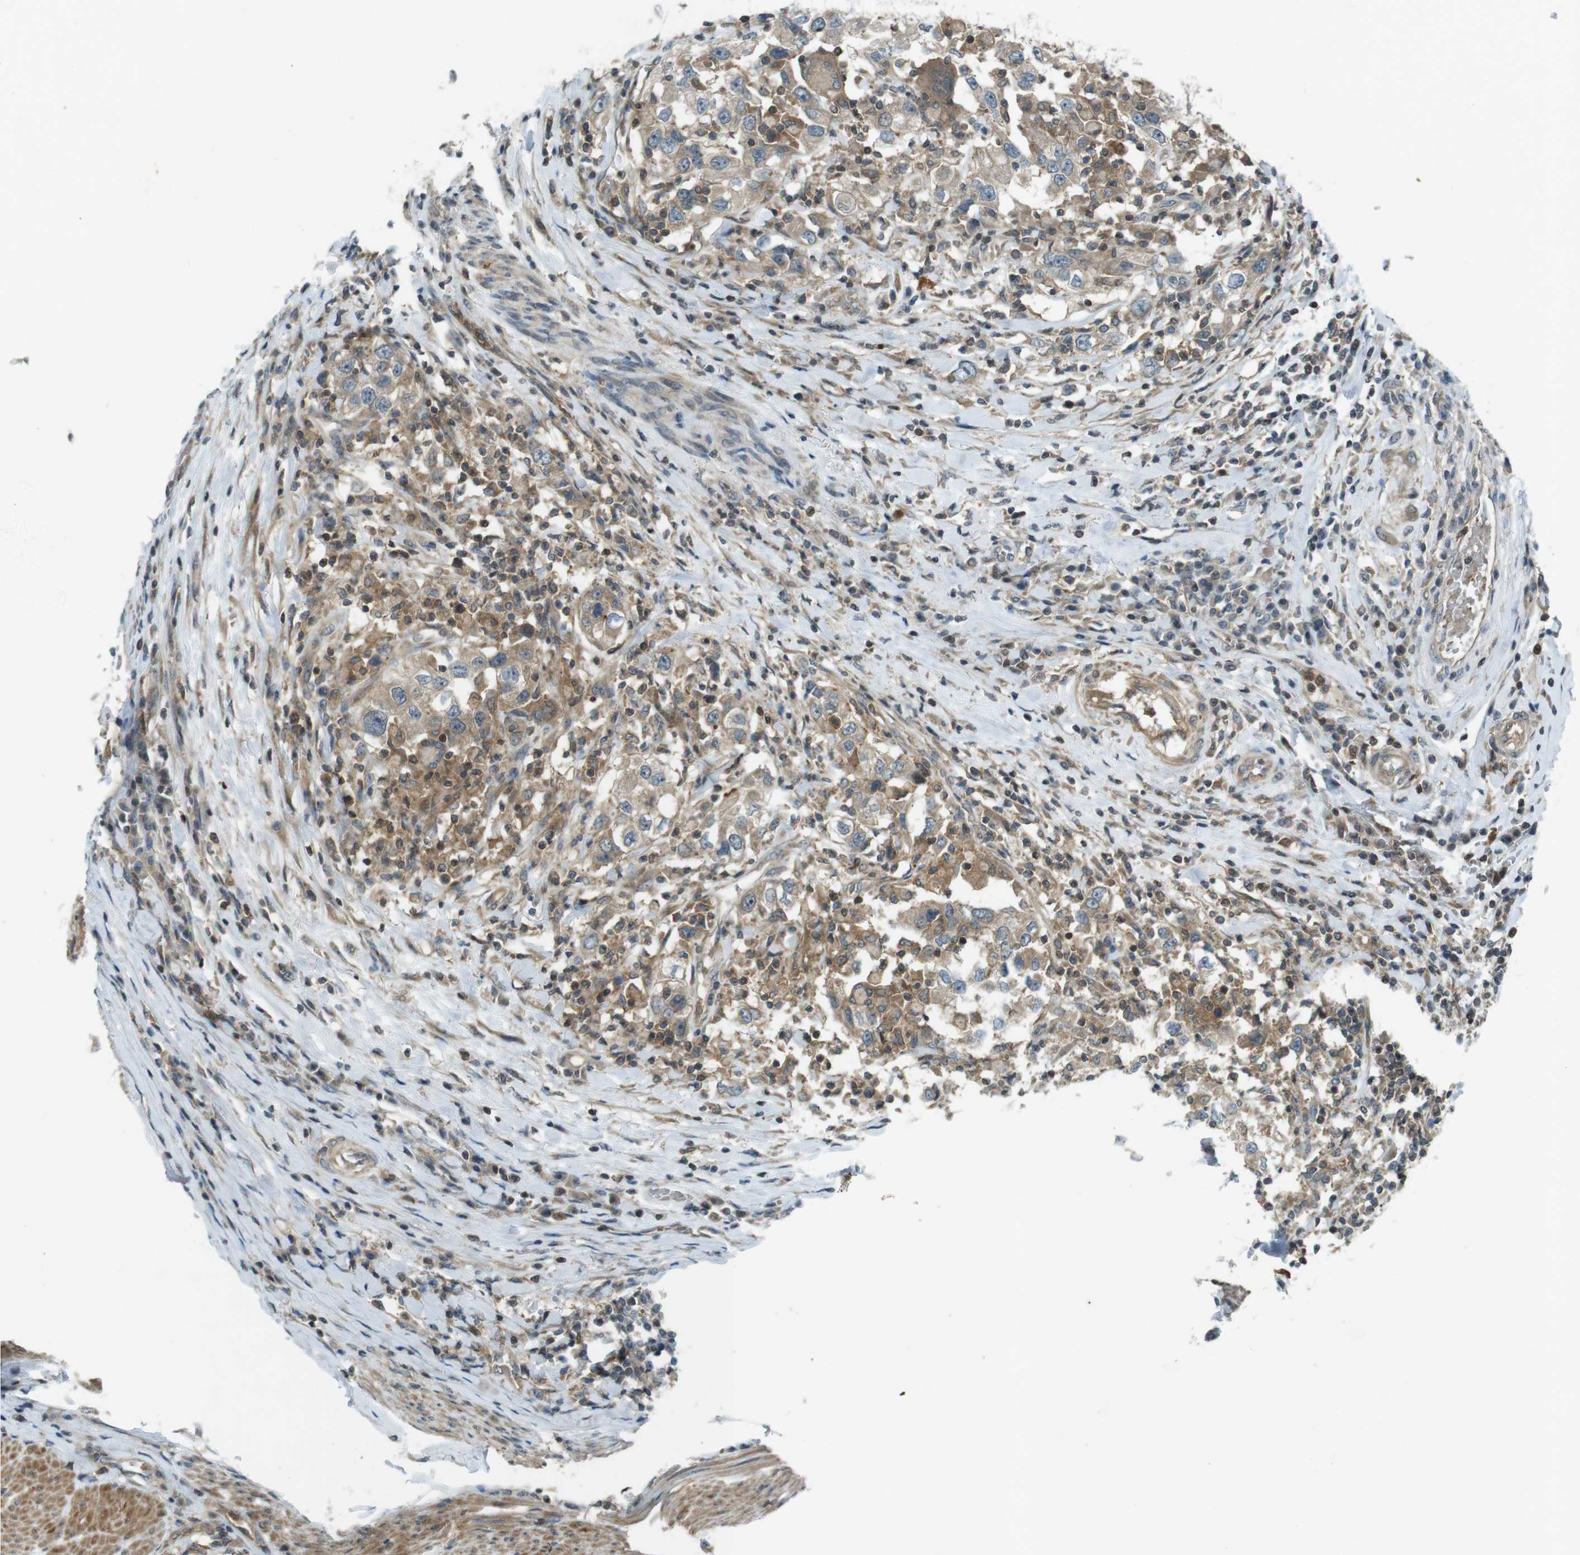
{"staining": {"intensity": "weak", "quantity": ">75%", "location": "cytoplasmic/membranous"}, "tissue": "urothelial cancer", "cell_type": "Tumor cells", "image_type": "cancer", "snomed": [{"axis": "morphology", "description": "Urothelial carcinoma, High grade"}, {"axis": "topography", "description": "Urinary bladder"}], "caption": "This image displays immunohistochemistry (IHC) staining of human urothelial carcinoma (high-grade), with low weak cytoplasmic/membranous staining in about >75% of tumor cells.", "gene": "ZYX", "patient": {"sex": "female", "age": 80}}